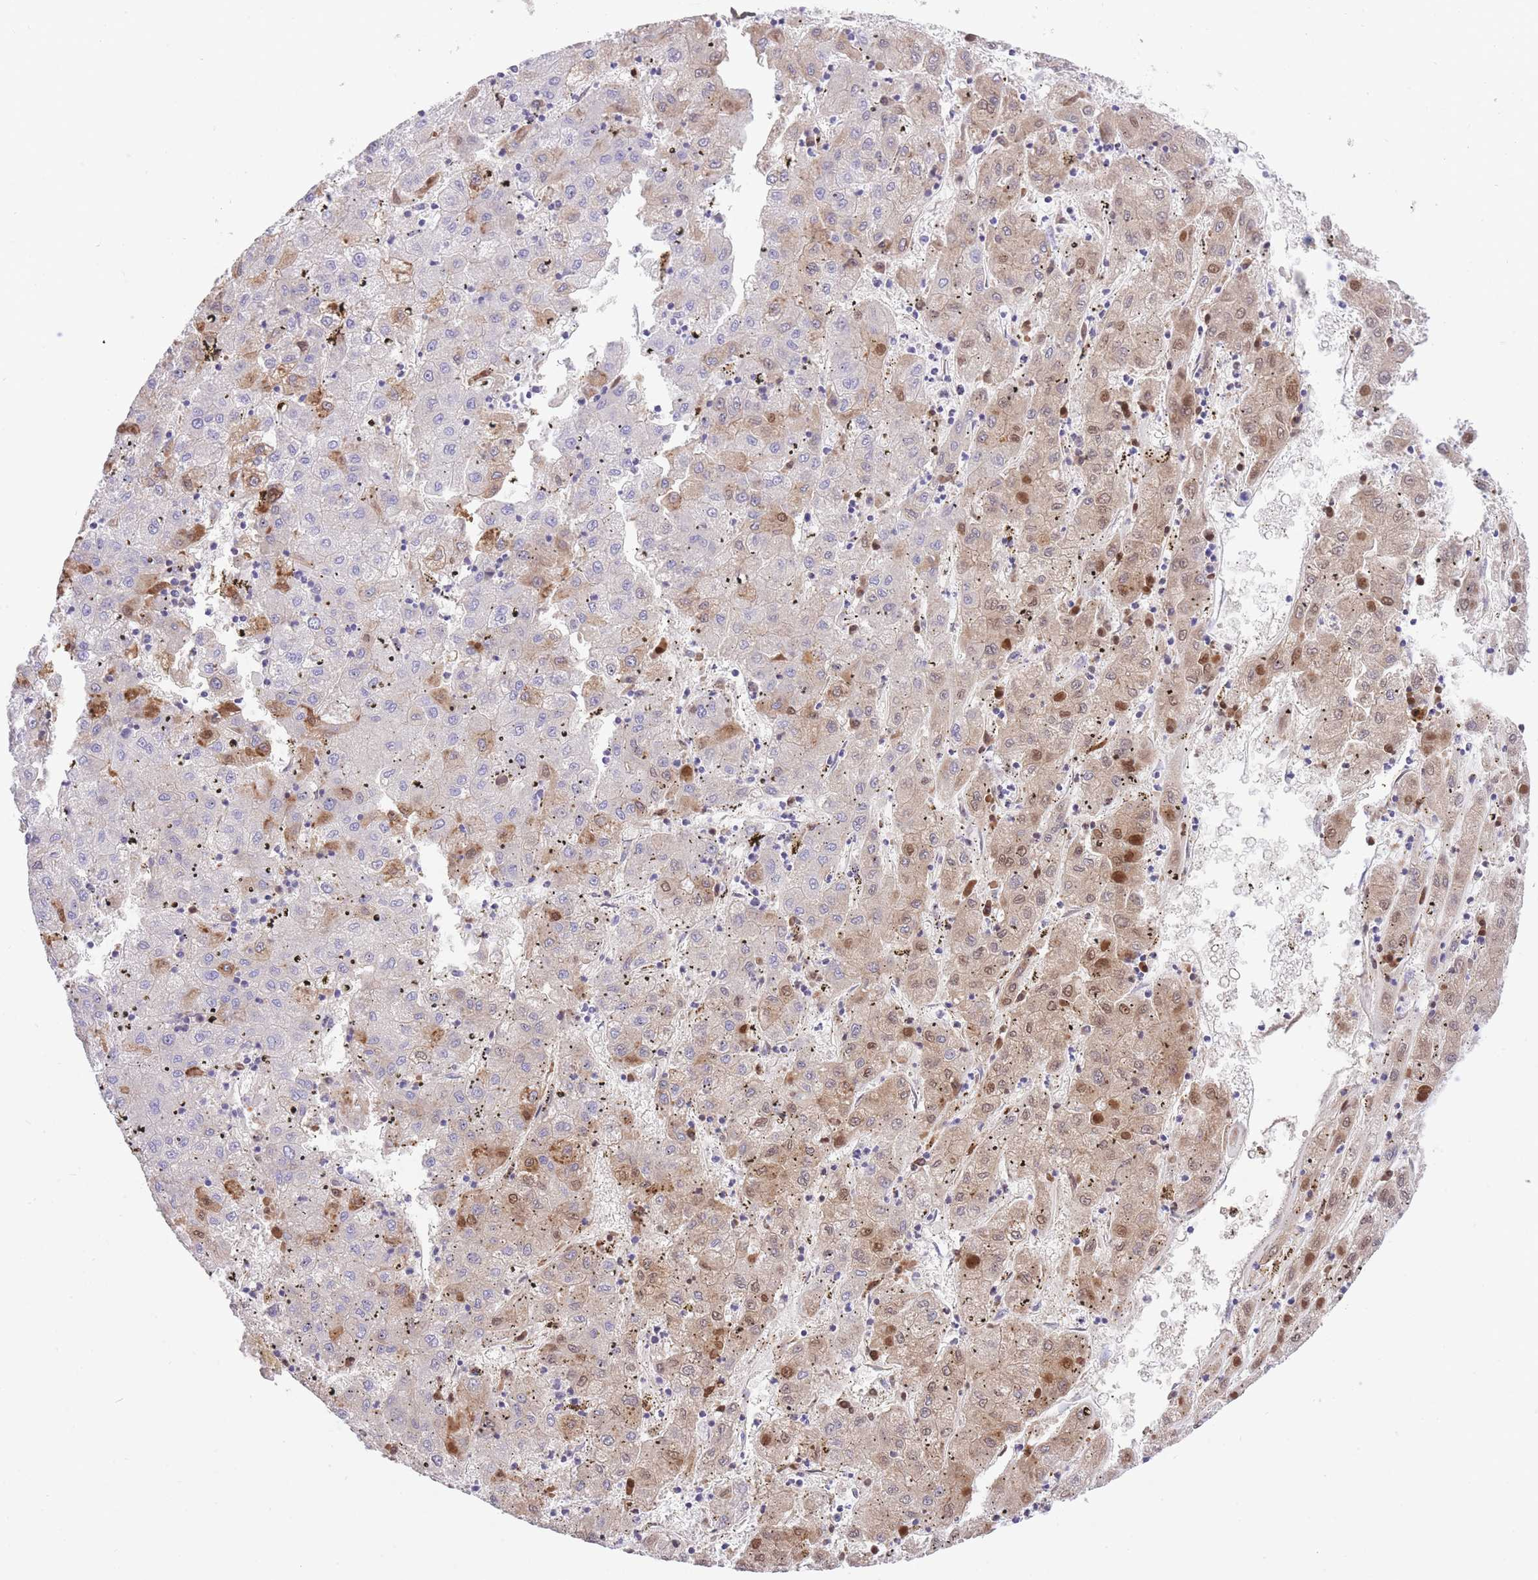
{"staining": {"intensity": "strong", "quantity": "<25%", "location": "cytoplasmic/membranous"}, "tissue": "liver cancer", "cell_type": "Tumor cells", "image_type": "cancer", "snomed": [{"axis": "morphology", "description": "Carcinoma, Hepatocellular, NOS"}, {"axis": "topography", "description": "Liver"}], "caption": "Approximately <25% of tumor cells in human liver cancer (hepatocellular carcinoma) display strong cytoplasmic/membranous protein expression as visualized by brown immunohistochemical staining.", "gene": "HRG", "patient": {"sex": "male", "age": 72}}